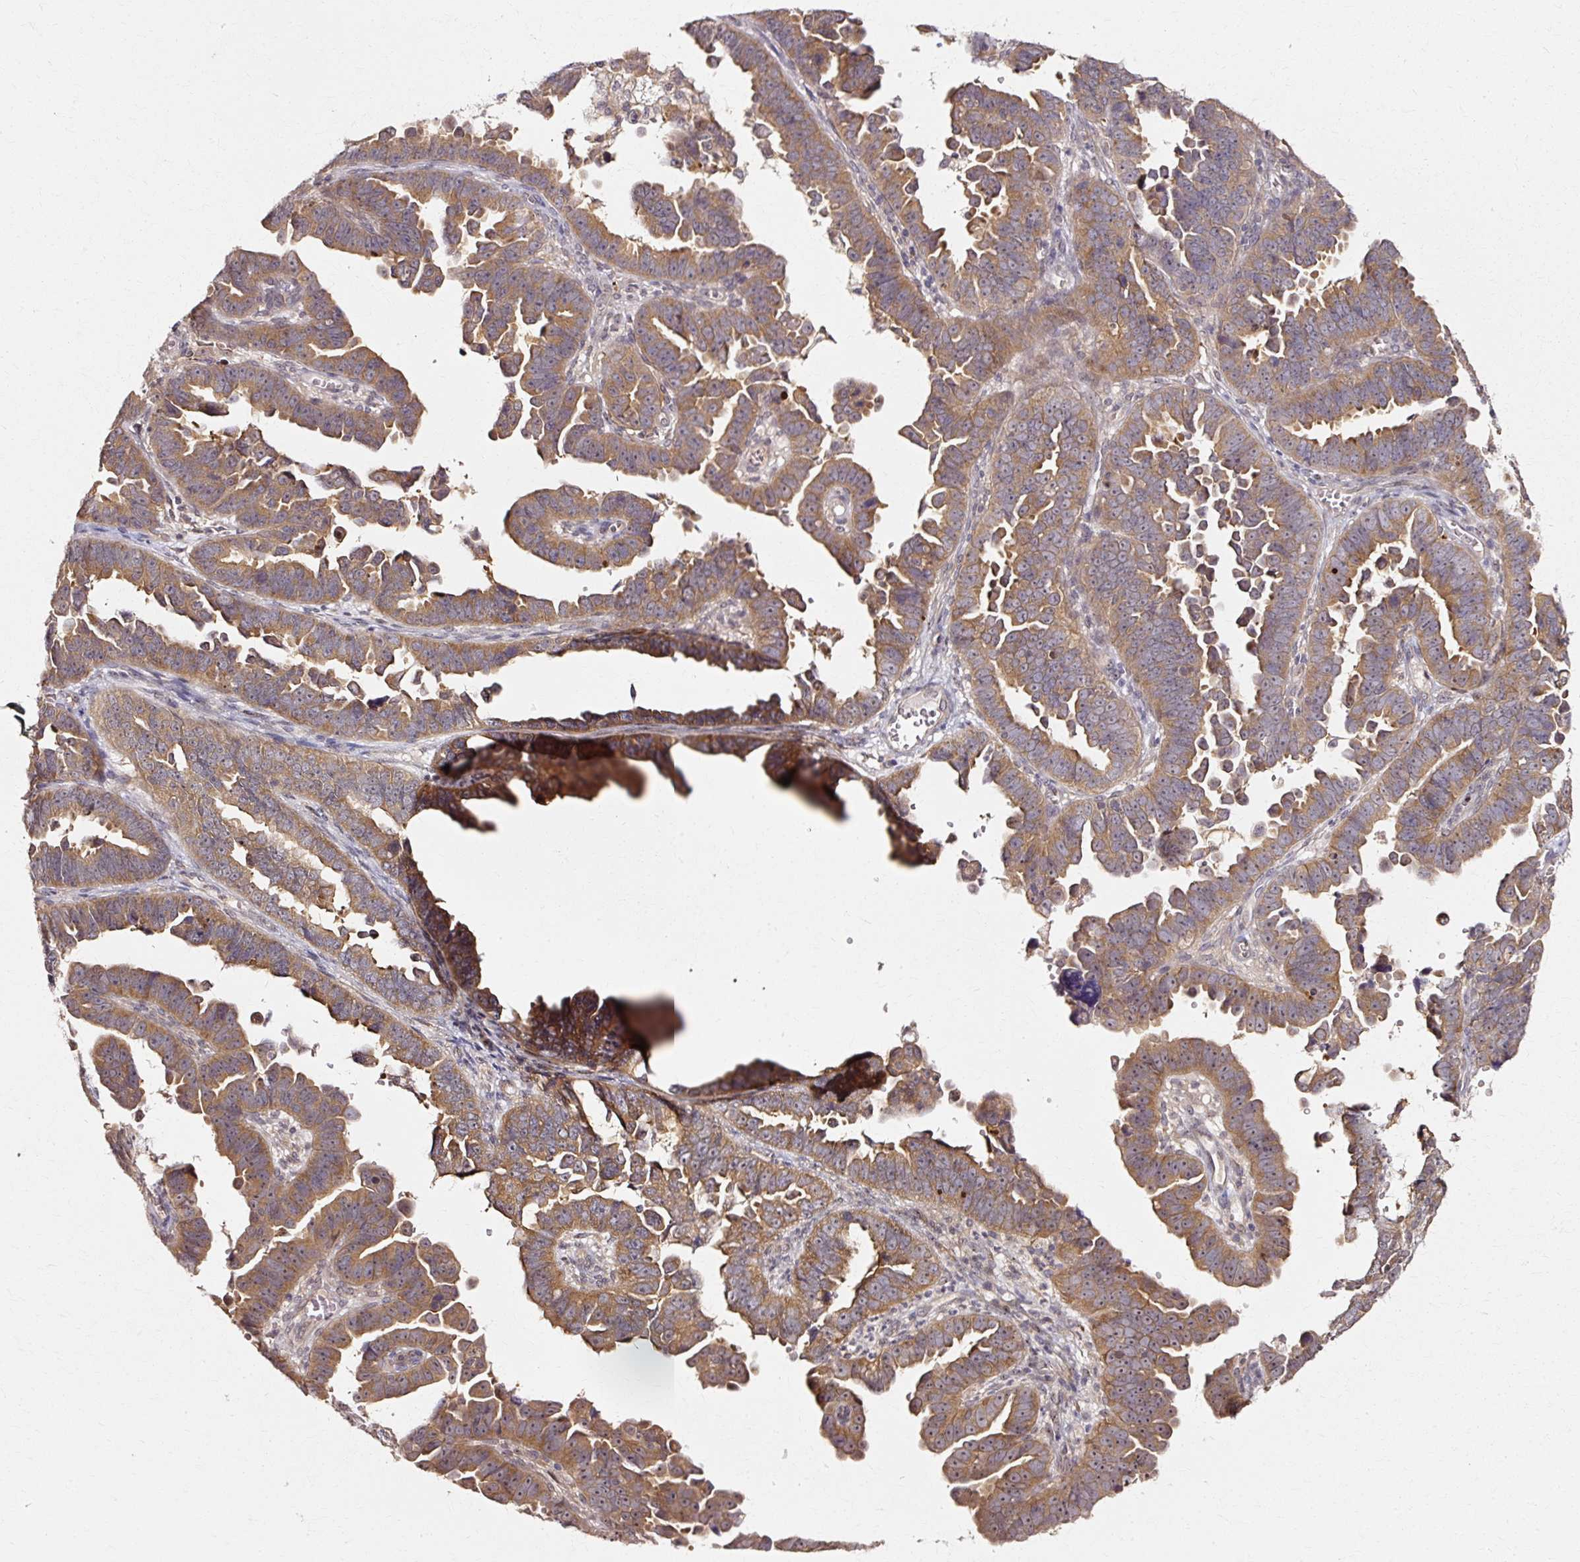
{"staining": {"intensity": "moderate", "quantity": ">75%", "location": "cytoplasmic/membranous"}, "tissue": "endometrial cancer", "cell_type": "Tumor cells", "image_type": "cancer", "snomed": [{"axis": "morphology", "description": "Adenocarcinoma, NOS"}, {"axis": "topography", "description": "Endometrium"}], "caption": "Protein analysis of endometrial adenocarcinoma tissue displays moderate cytoplasmic/membranous expression in approximately >75% of tumor cells. (DAB (3,3'-diaminobenzidine) IHC with brightfield microscopy, high magnification).", "gene": "RGPD5", "patient": {"sex": "female", "age": 75}}